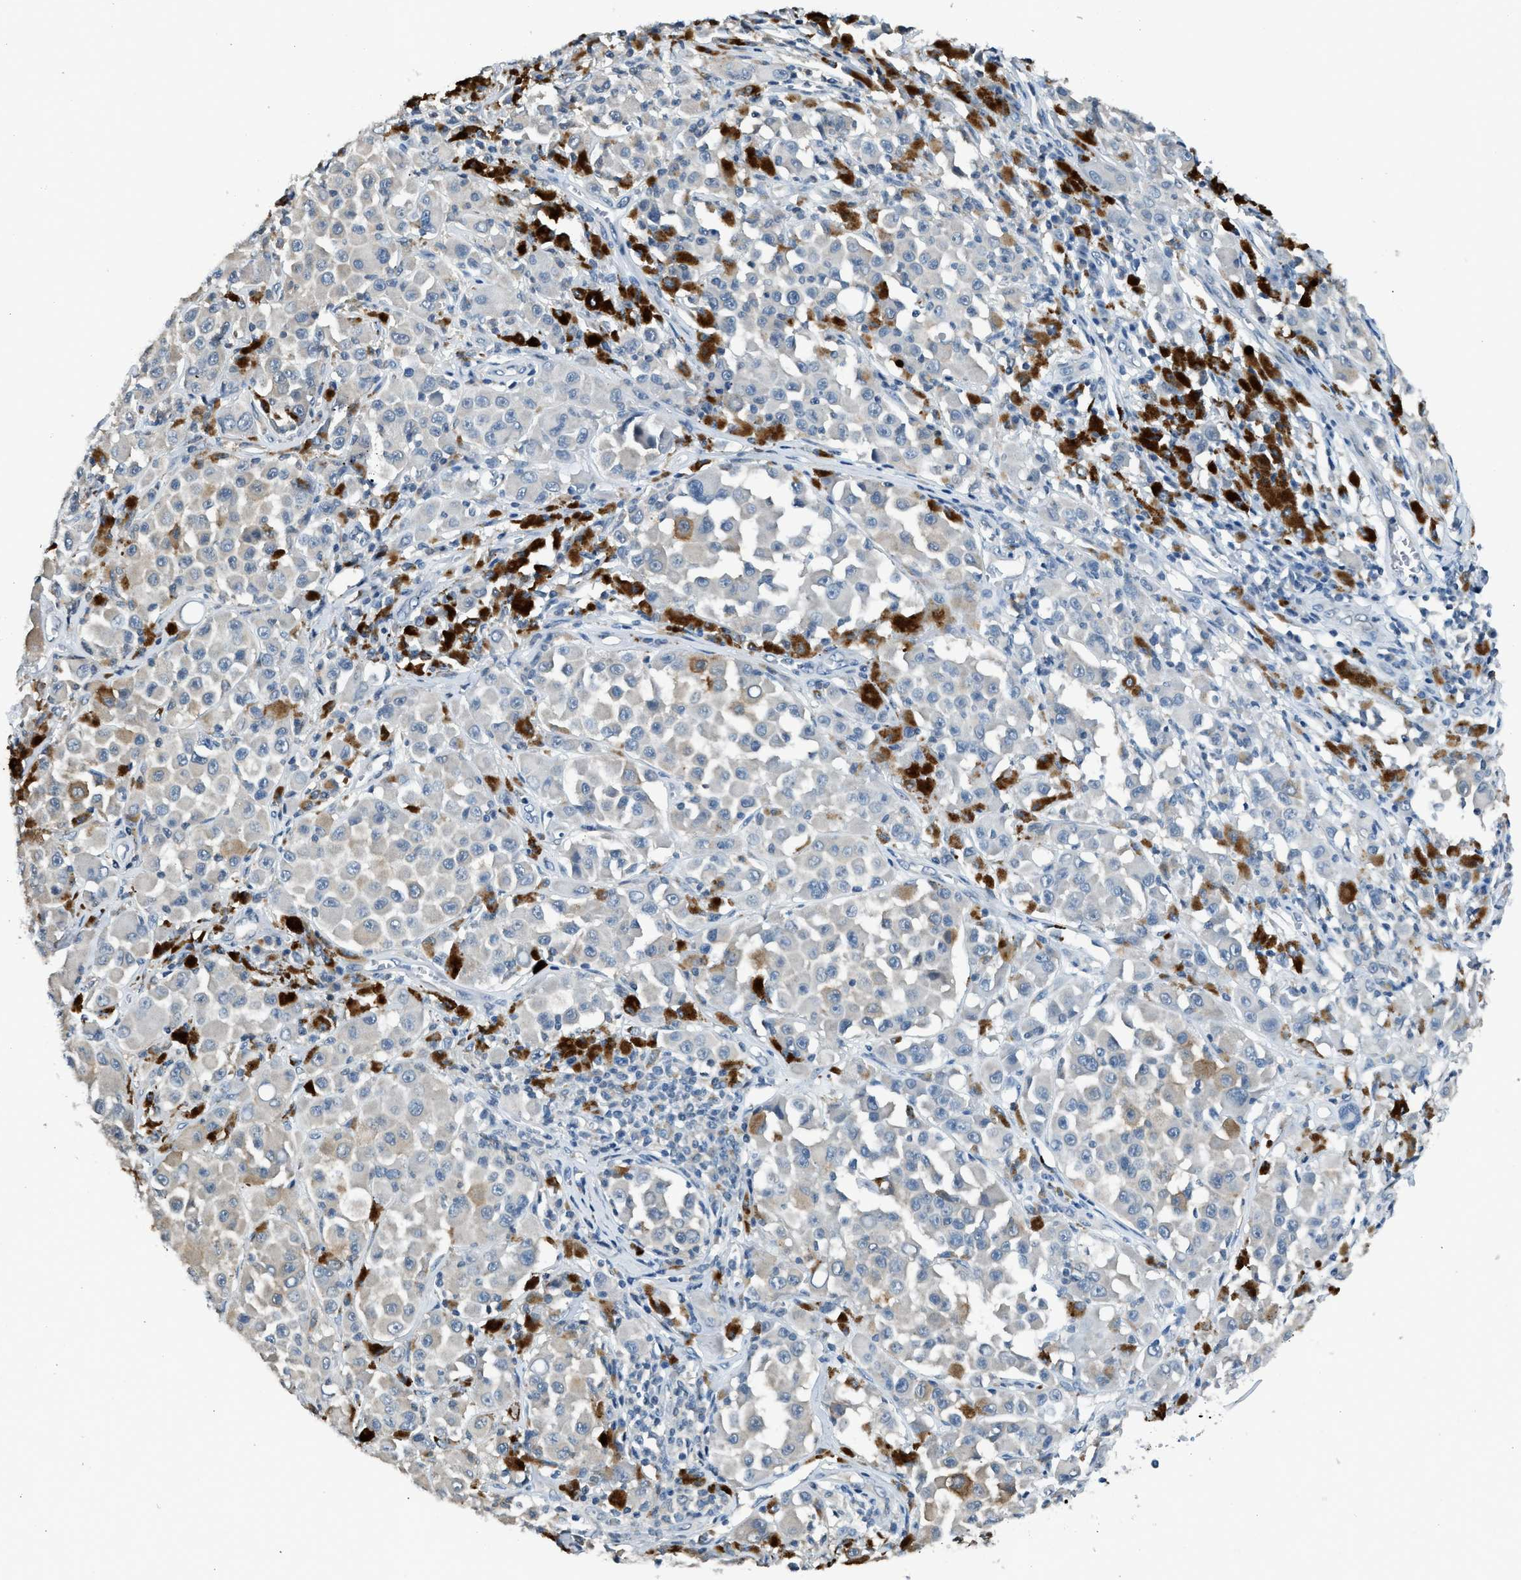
{"staining": {"intensity": "weak", "quantity": "25%-75%", "location": "cytoplasmic/membranous"}, "tissue": "melanoma", "cell_type": "Tumor cells", "image_type": "cancer", "snomed": [{"axis": "morphology", "description": "Malignant melanoma, NOS"}, {"axis": "topography", "description": "Skin"}], "caption": "This is a histology image of immunohistochemistry (IHC) staining of malignant melanoma, which shows weak positivity in the cytoplasmic/membranous of tumor cells.", "gene": "LMLN", "patient": {"sex": "male", "age": 84}}